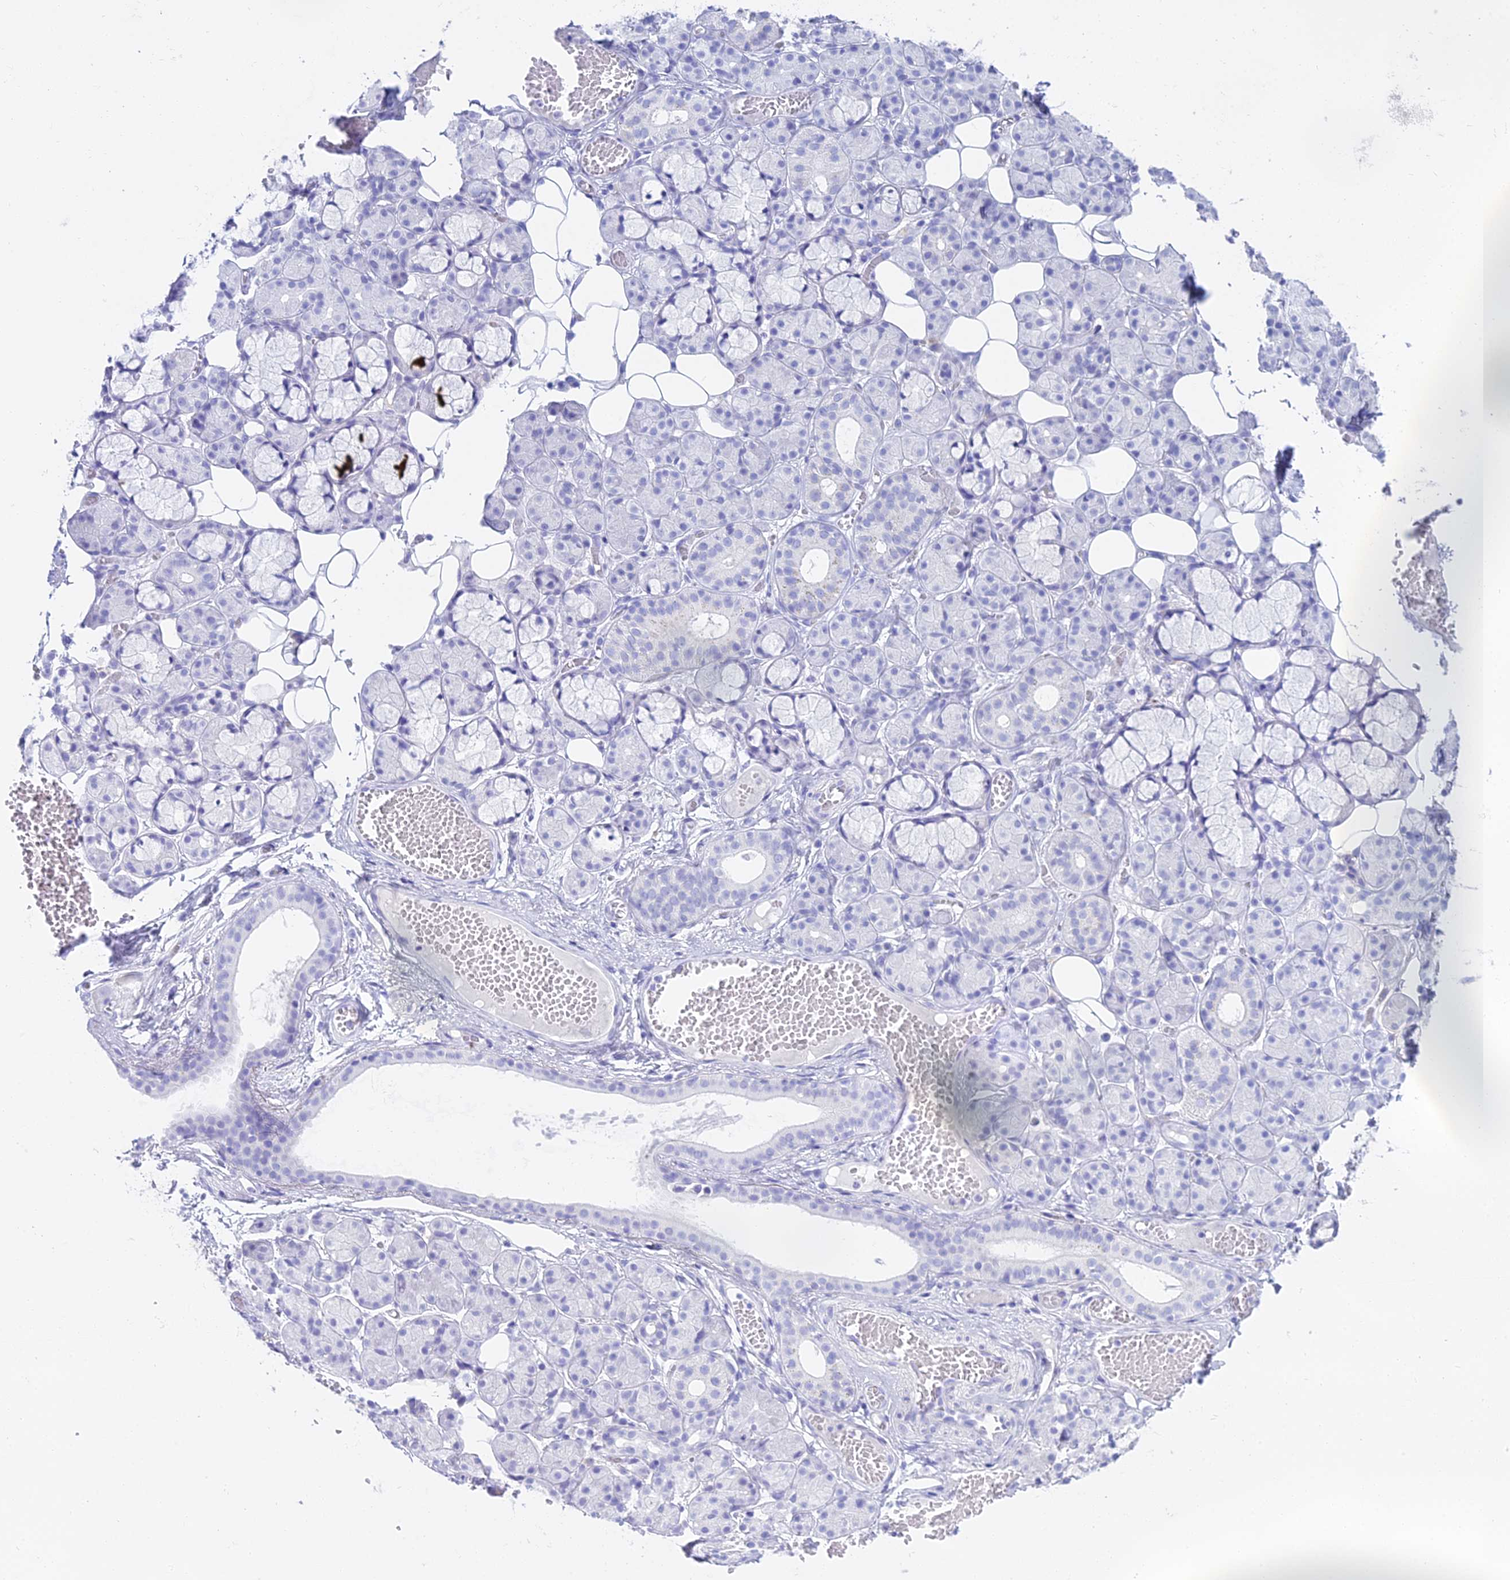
{"staining": {"intensity": "negative", "quantity": "none", "location": "none"}, "tissue": "salivary gland", "cell_type": "Glandular cells", "image_type": "normal", "snomed": [{"axis": "morphology", "description": "Normal tissue, NOS"}, {"axis": "topography", "description": "Salivary gland"}], "caption": "IHC micrograph of normal salivary gland stained for a protein (brown), which exhibits no positivity in glandular cells. (DAB immunohistochemistry visualized using brightfield microscopy, high magnification).", "gene": "CGB1", "patient": {"sex": "male", "age": 63}}